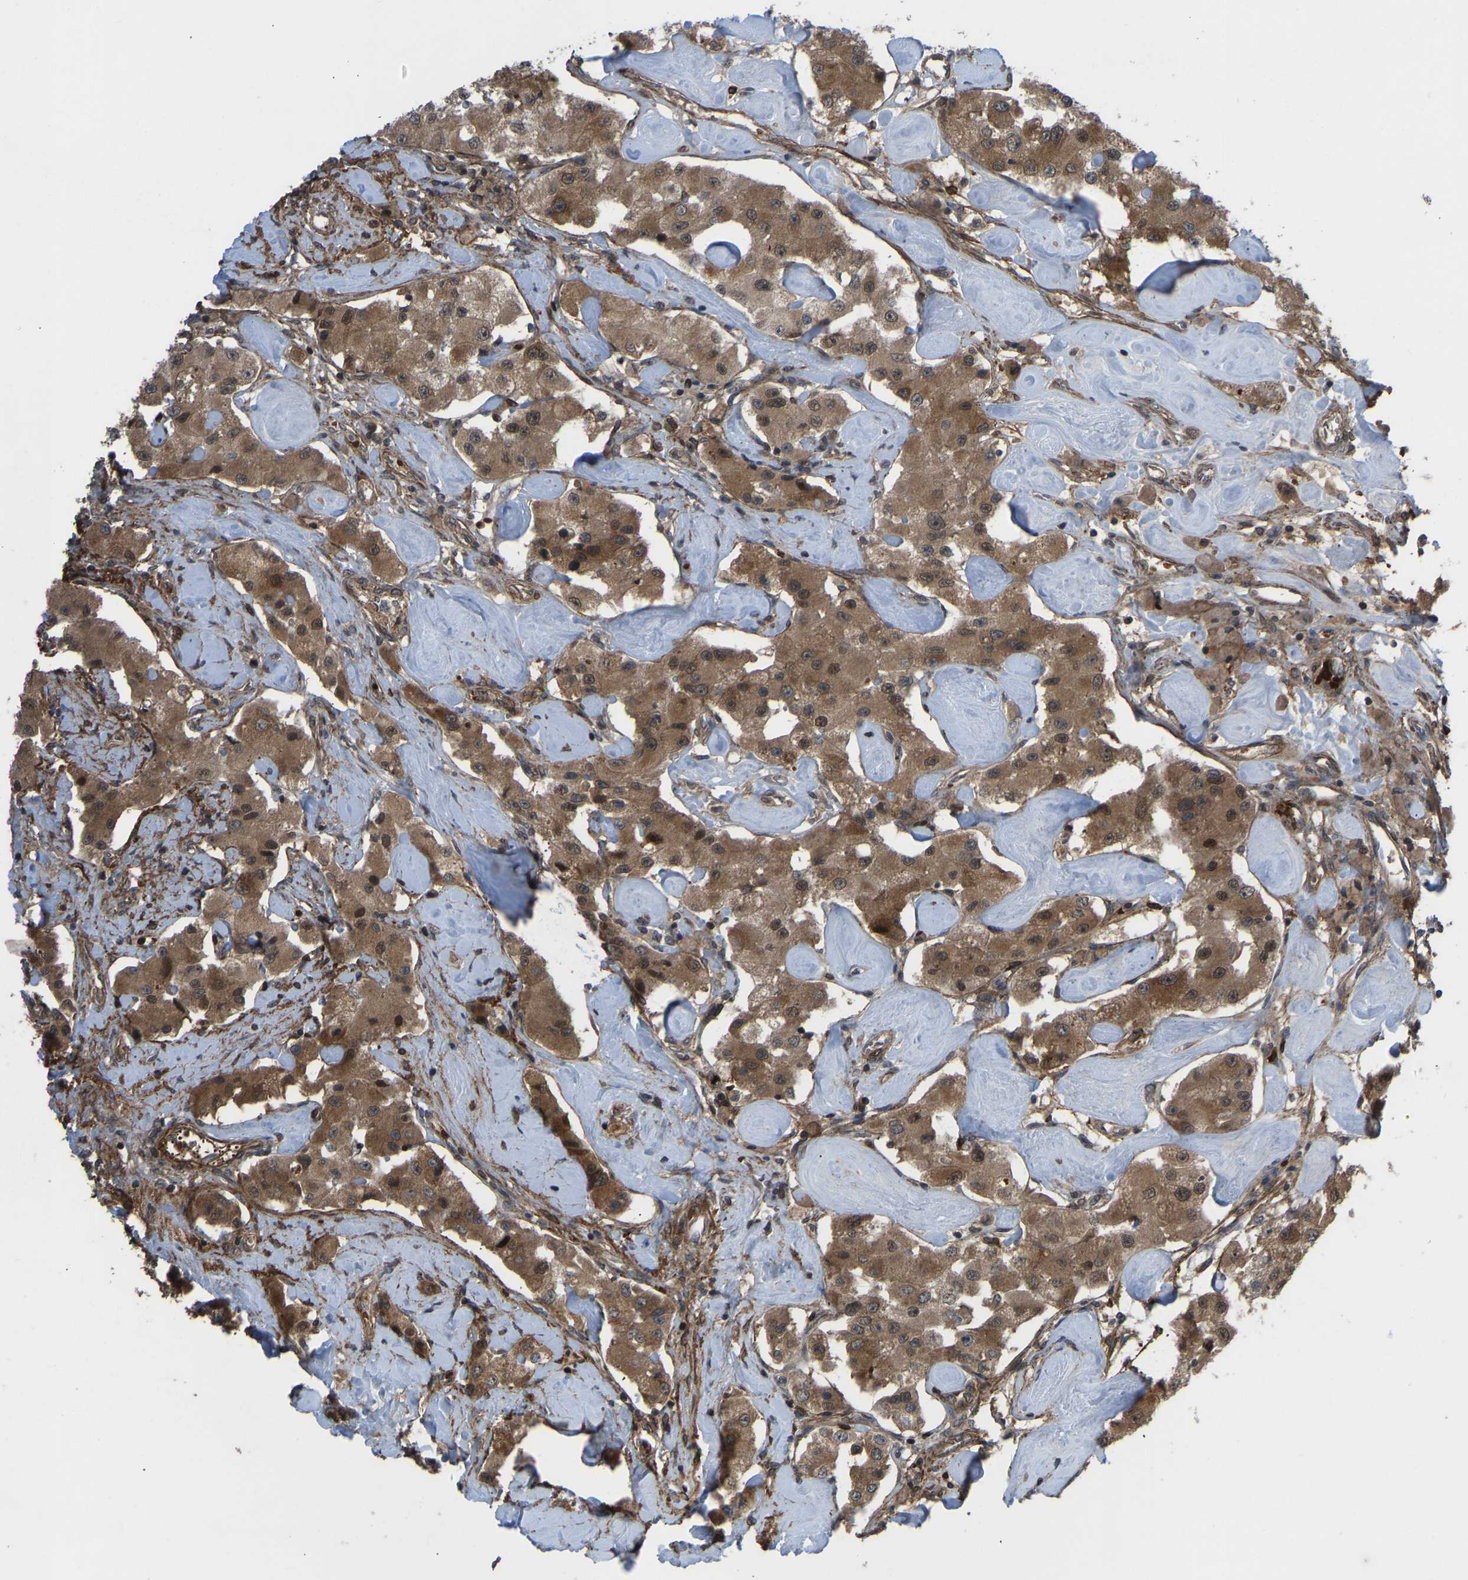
{"staining": {"intensity": "moderate", "quantity": ">75%", "location": "cytoplasmic/membranous,nuclear"}, "tissue": "carcinoid", "cell_type": "Tumor cells", "image_type": "cancer", "snomed": [{"axis": "morphology", "description": "Carcinoid, malignant, NOS"}, {"axis": "topography", "description": "Pancreas"}], "caption": "Immunohistochemistry photomicrograph of neoplastic tissue: human malignant carcinoid stained using immunohistochemistry reveals medium levels of moderate protein expression localized specifically in the cytoplasmic/membranous and nuclear of tumor cells, appearing as a cytoplasmic/membranous and nuclear brown color.", "gene": "CYP7B1", "patient": {"sex": "male", "age": 41}}